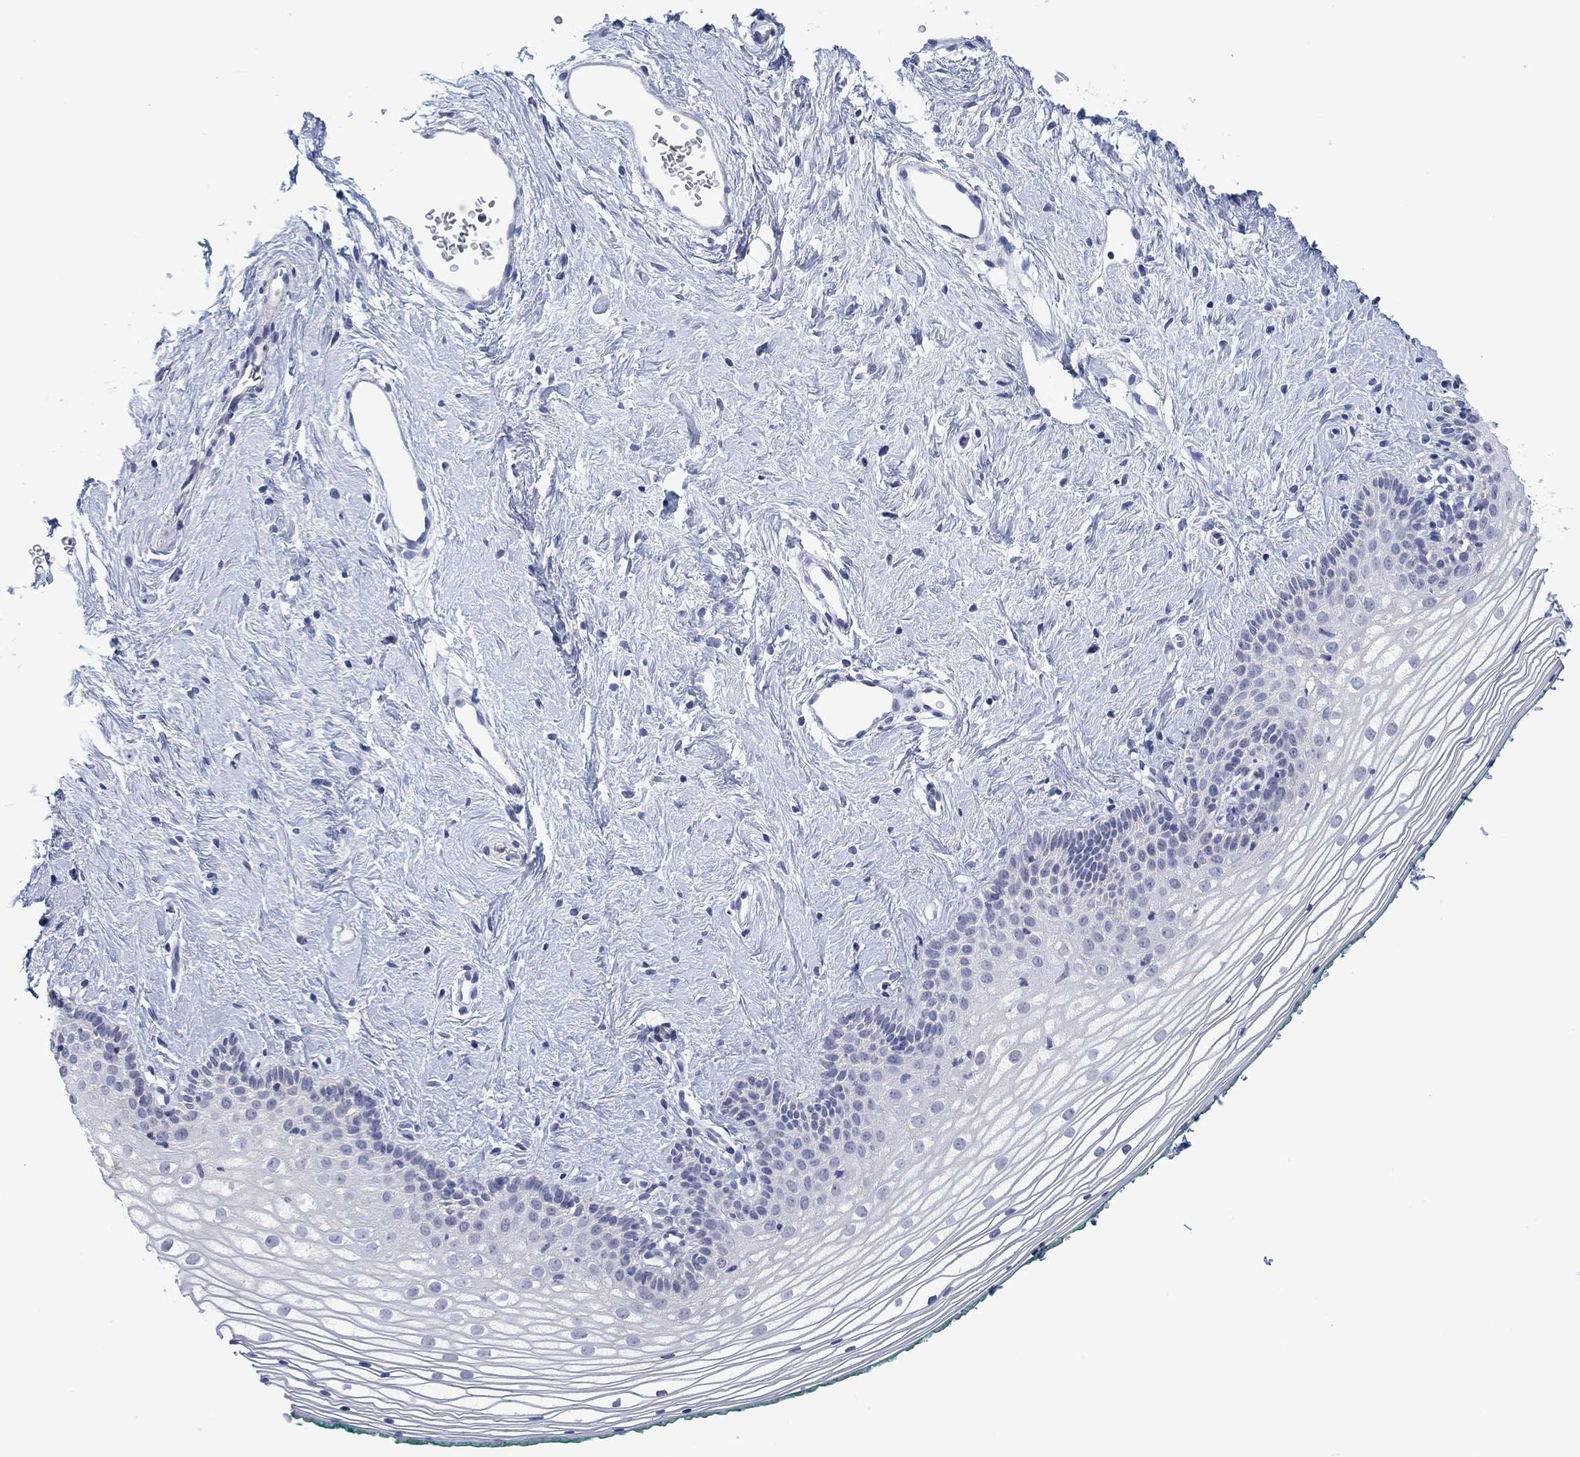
{"staining": {"intensity": "negative", "quantity": "none", "location": "none"}, "tissue": "vagina", "cell_type": "Squamous epithelial cells", "image_type": "normal", "snomed": [{"axis": "morphology", "description": "Normal tissue, NOS"}, {"axis": "topography", "description": "Vagina"}], "caption": "Squamous epithelial cells show no significant staining in unremarkable vagina.", "gene": "FER1L6", "patient": {"sex": "female", "age": 36}}